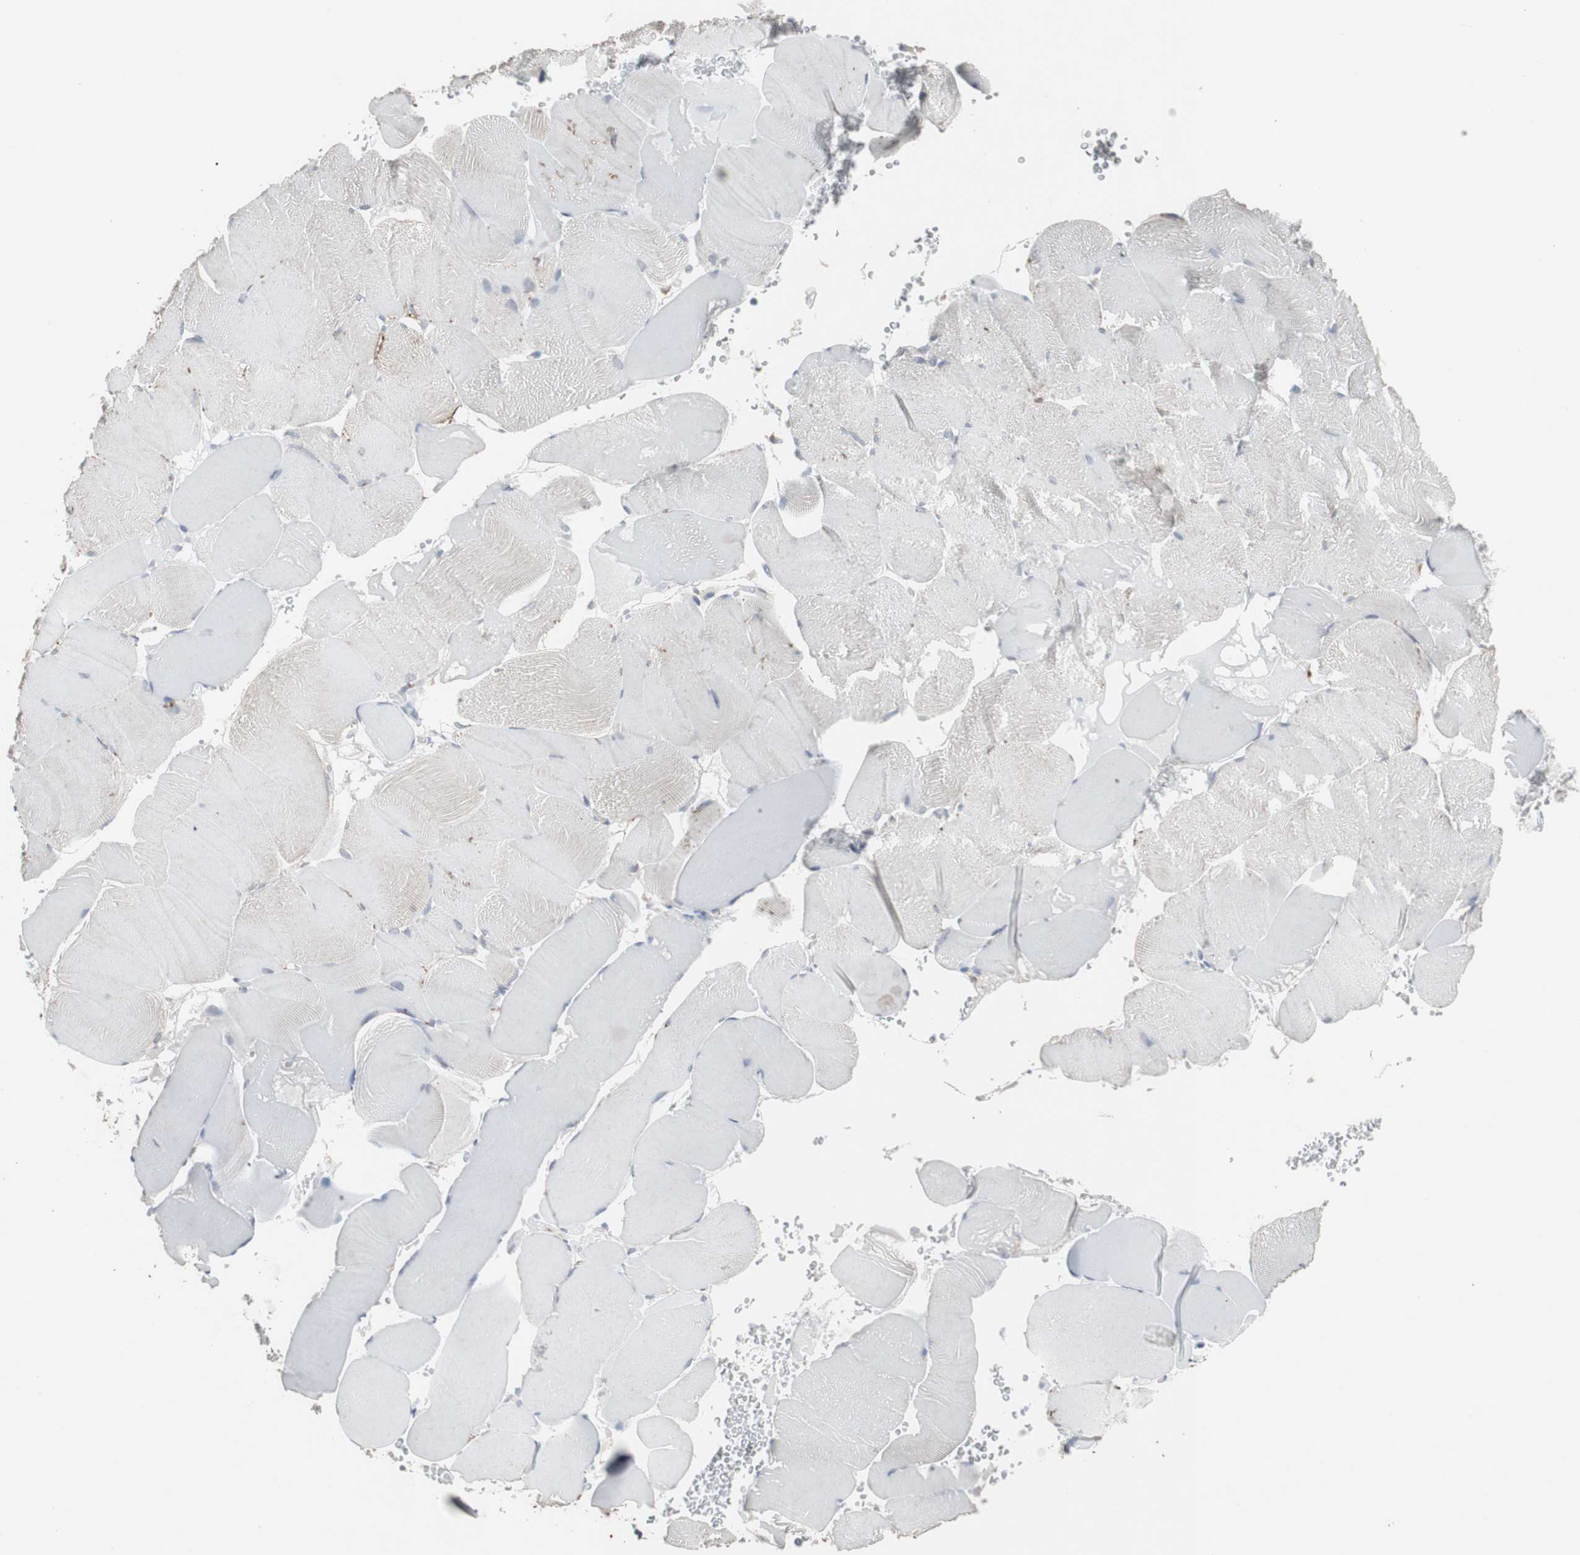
{"staining": {"intensity": "negative", "quantity": "none", "location": "none"}, "tissue": "skeletal muscle", "cell_type": "Myocytes", "image_type": "normal", "snomed": [{"axis": "morphology", "description": "Normal tissue, NOS"}, {"axis": "topography", "description": "Skeletal muscle"}], "caption": "Protein analysis of benign skeletal muscle shows no significant expression in myocytes.", "gene": "GBA1", "patient": {"sex": "male", "age": 62}}